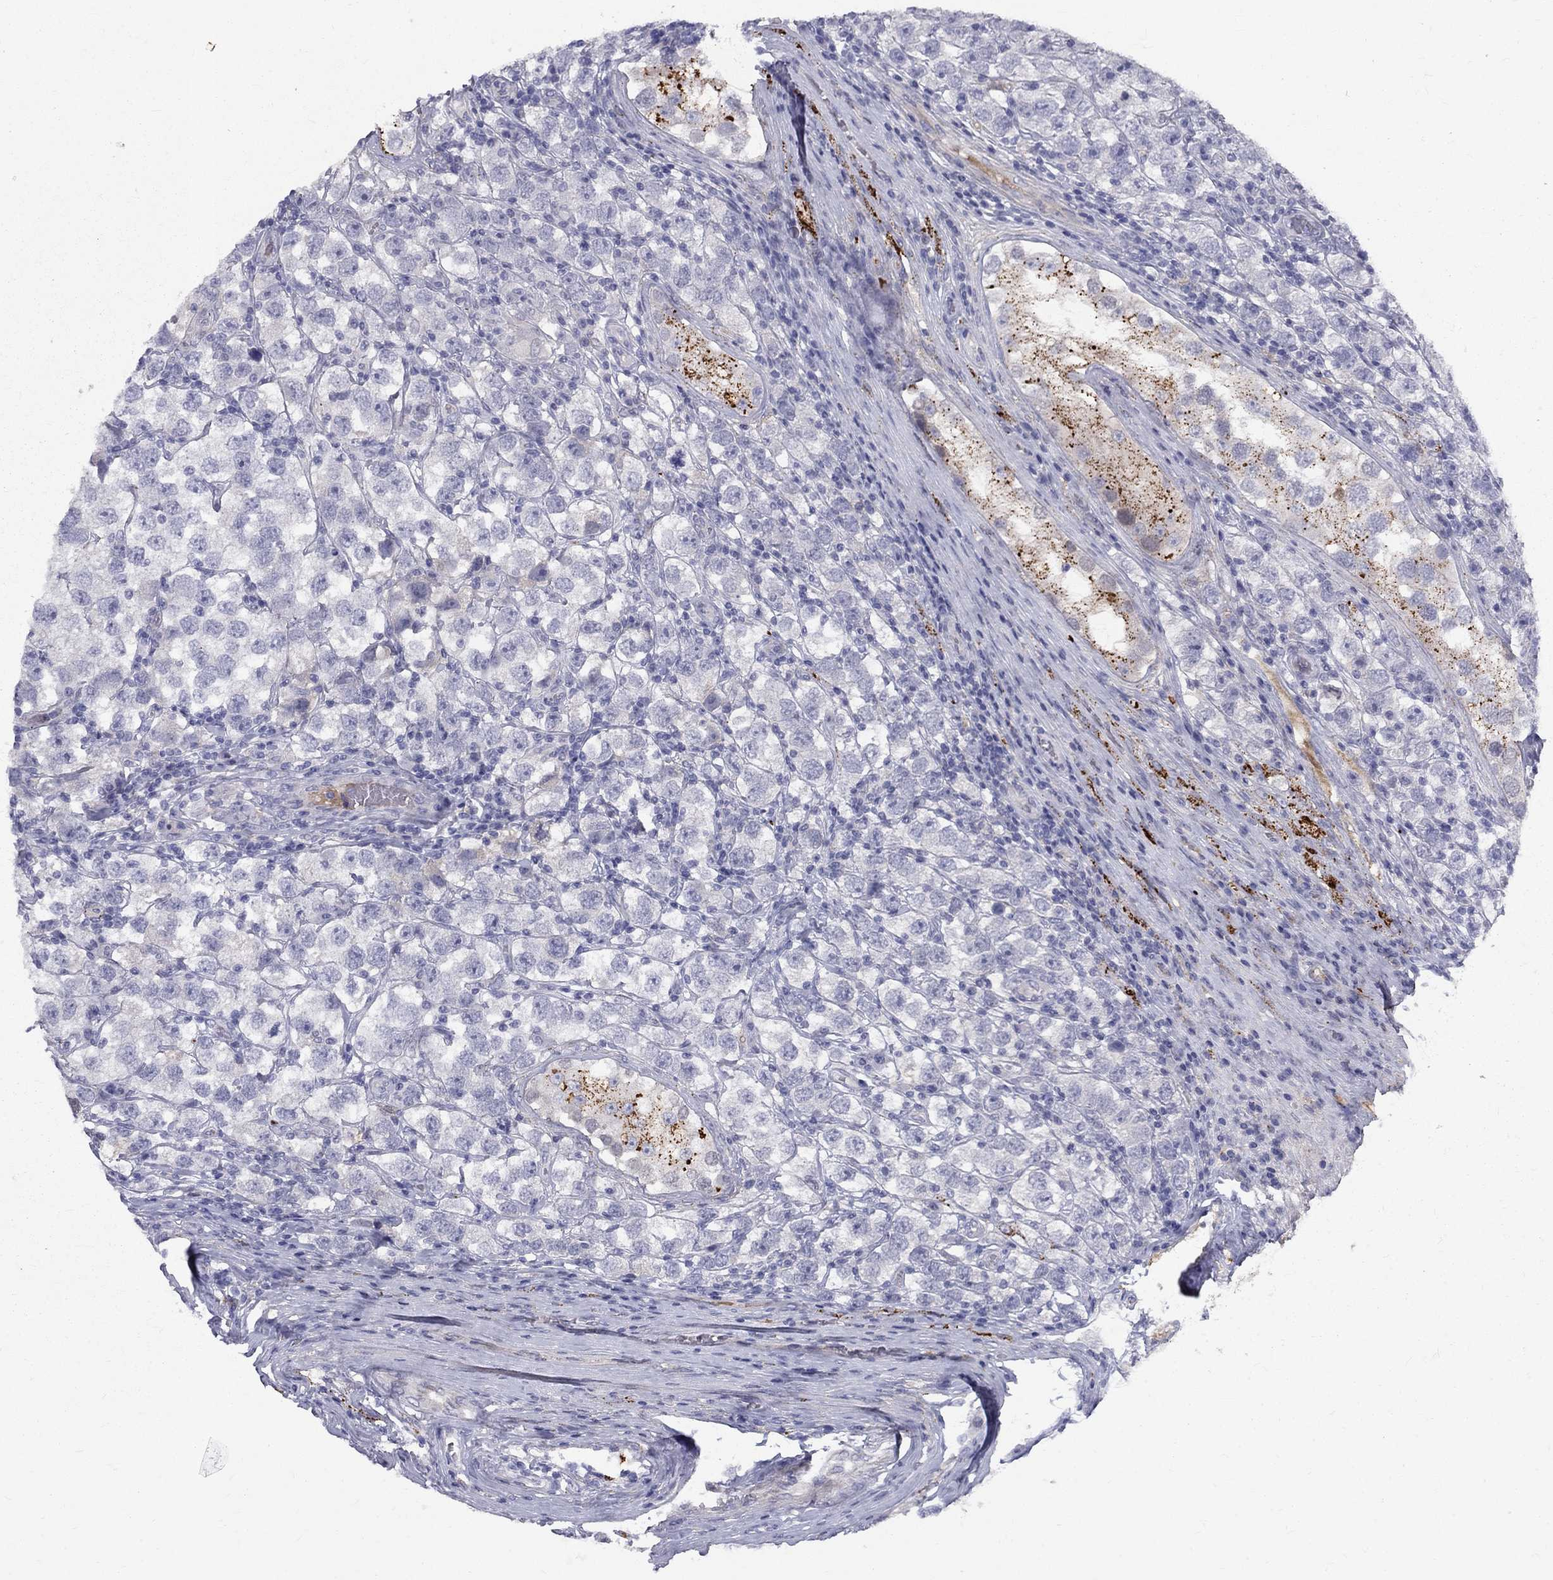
{"staining": {"intensity": "negative", "quantity": "none", "location": "none"}, "tissue": "testis cancer", "cell_type": "Tumor cells", "image_type": "cancer", "snomed": [{"axis": "morphology", "description": "Seminoma, NOS"}, {"axis": "topography", "description": "Testis"}], "caption": "Testis seminoma was stained to show a protein in brown. There is no significant staining in tumor cells.", "gene": "EPDR1", "patient": {"sex": "male", "age": 26}}